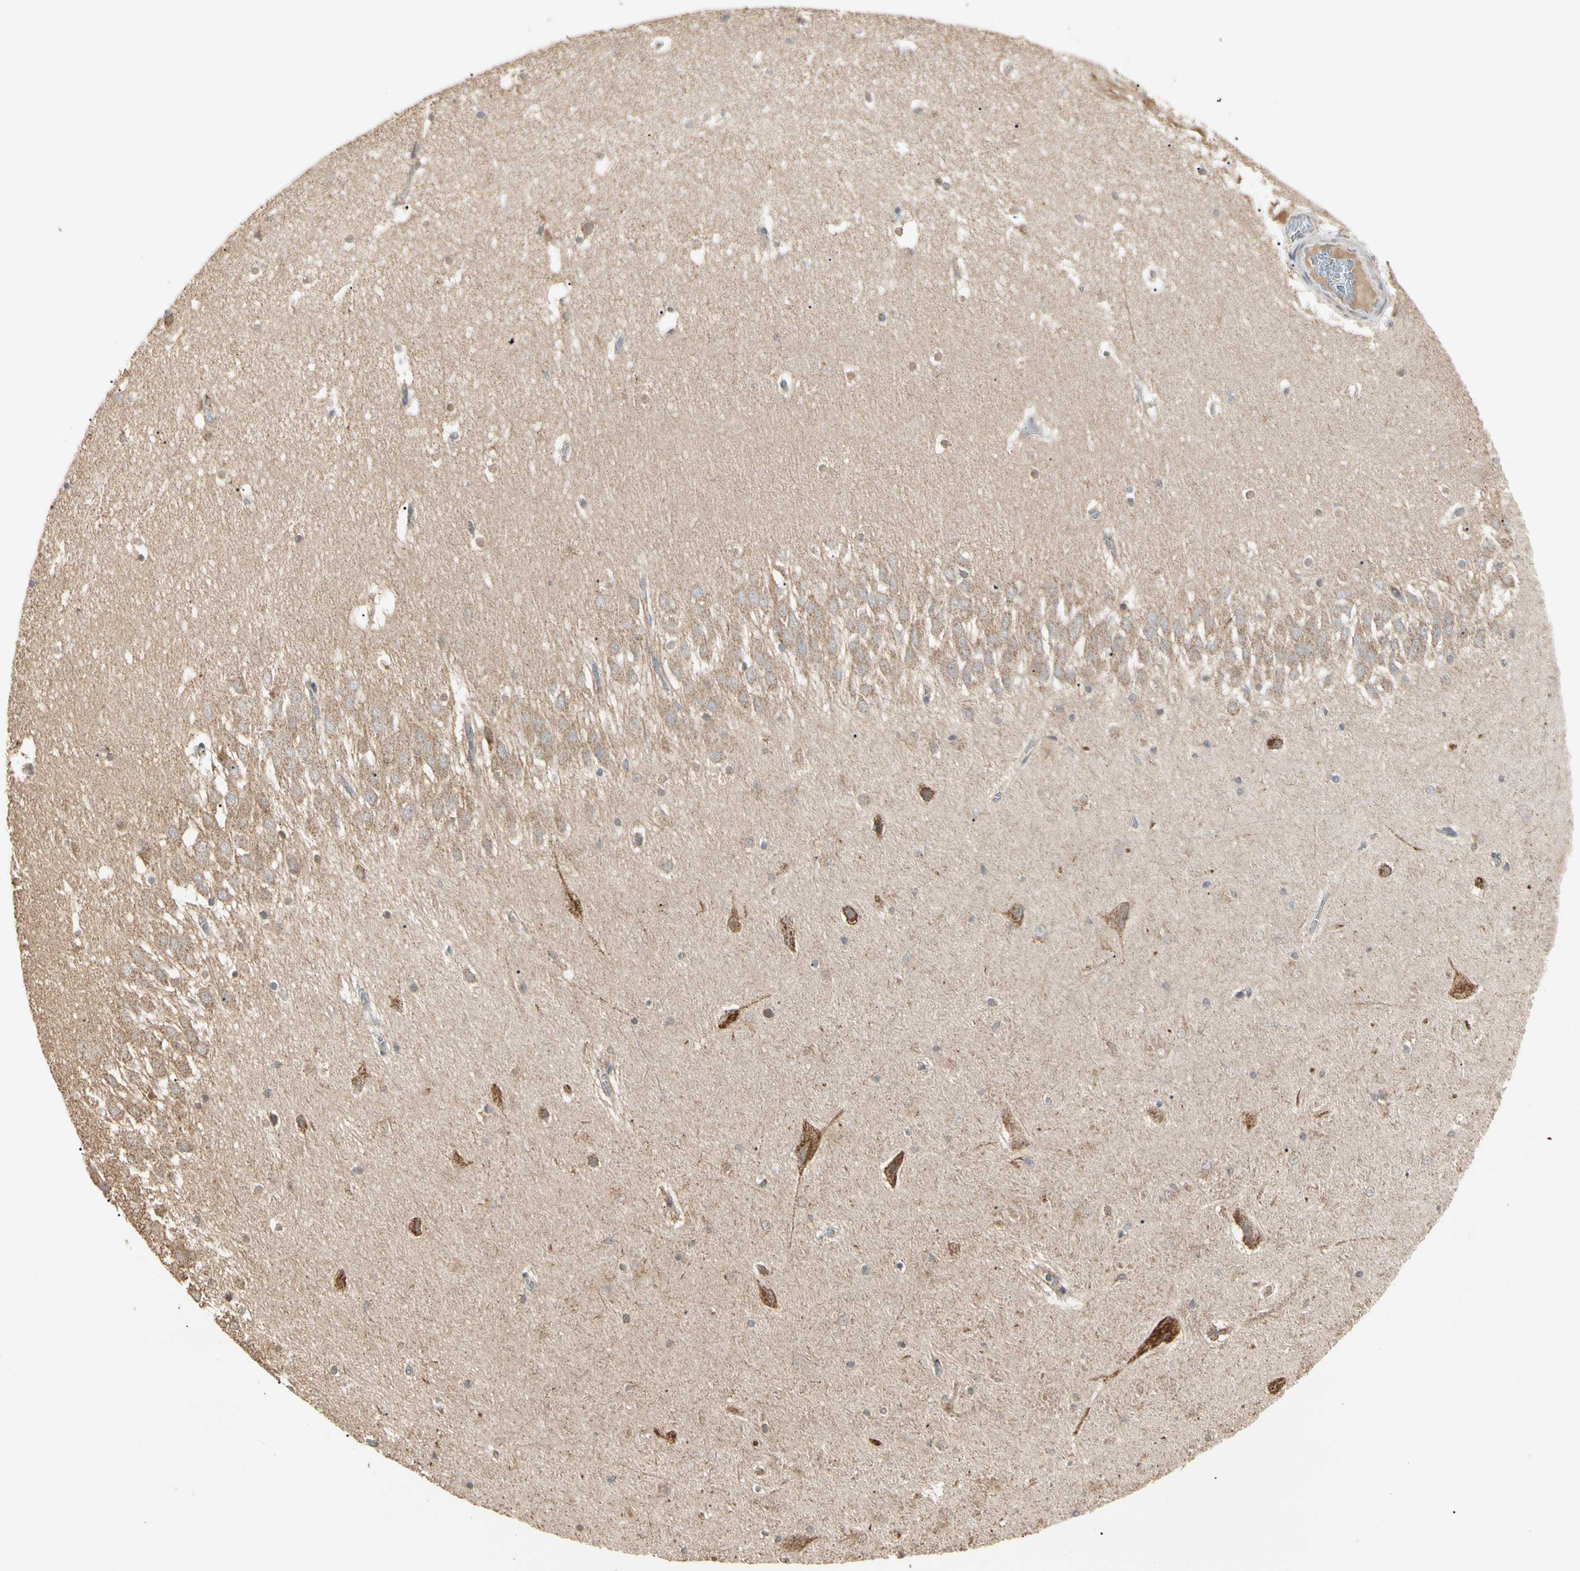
{"staining": {"intensity": "negative", "quantity": "none", "location": "none"}, "tissue": "hippocampus", "cell_type": "Glial cells", "image_type": "normal", "snomed": [{"axis": "morphology", "description": "Normal tissue, NOS"}, {"axis": "topography", "description": "Hippocampus"}], "caption": "This micrograph is of normal hippocampus stained with IHC to label a protein in brown with the nuclei are counter-stained blue. There is no expression in glial cells. Brightfield microscopy of immunohistochemistry (IHC) stained with DAB (3,3'-diaminobenzidine) (brown) and hematoxylin (blue), captured at high magnification.", "gene": "PRDX5", "patient": {"sex": "male", "age": 45}}